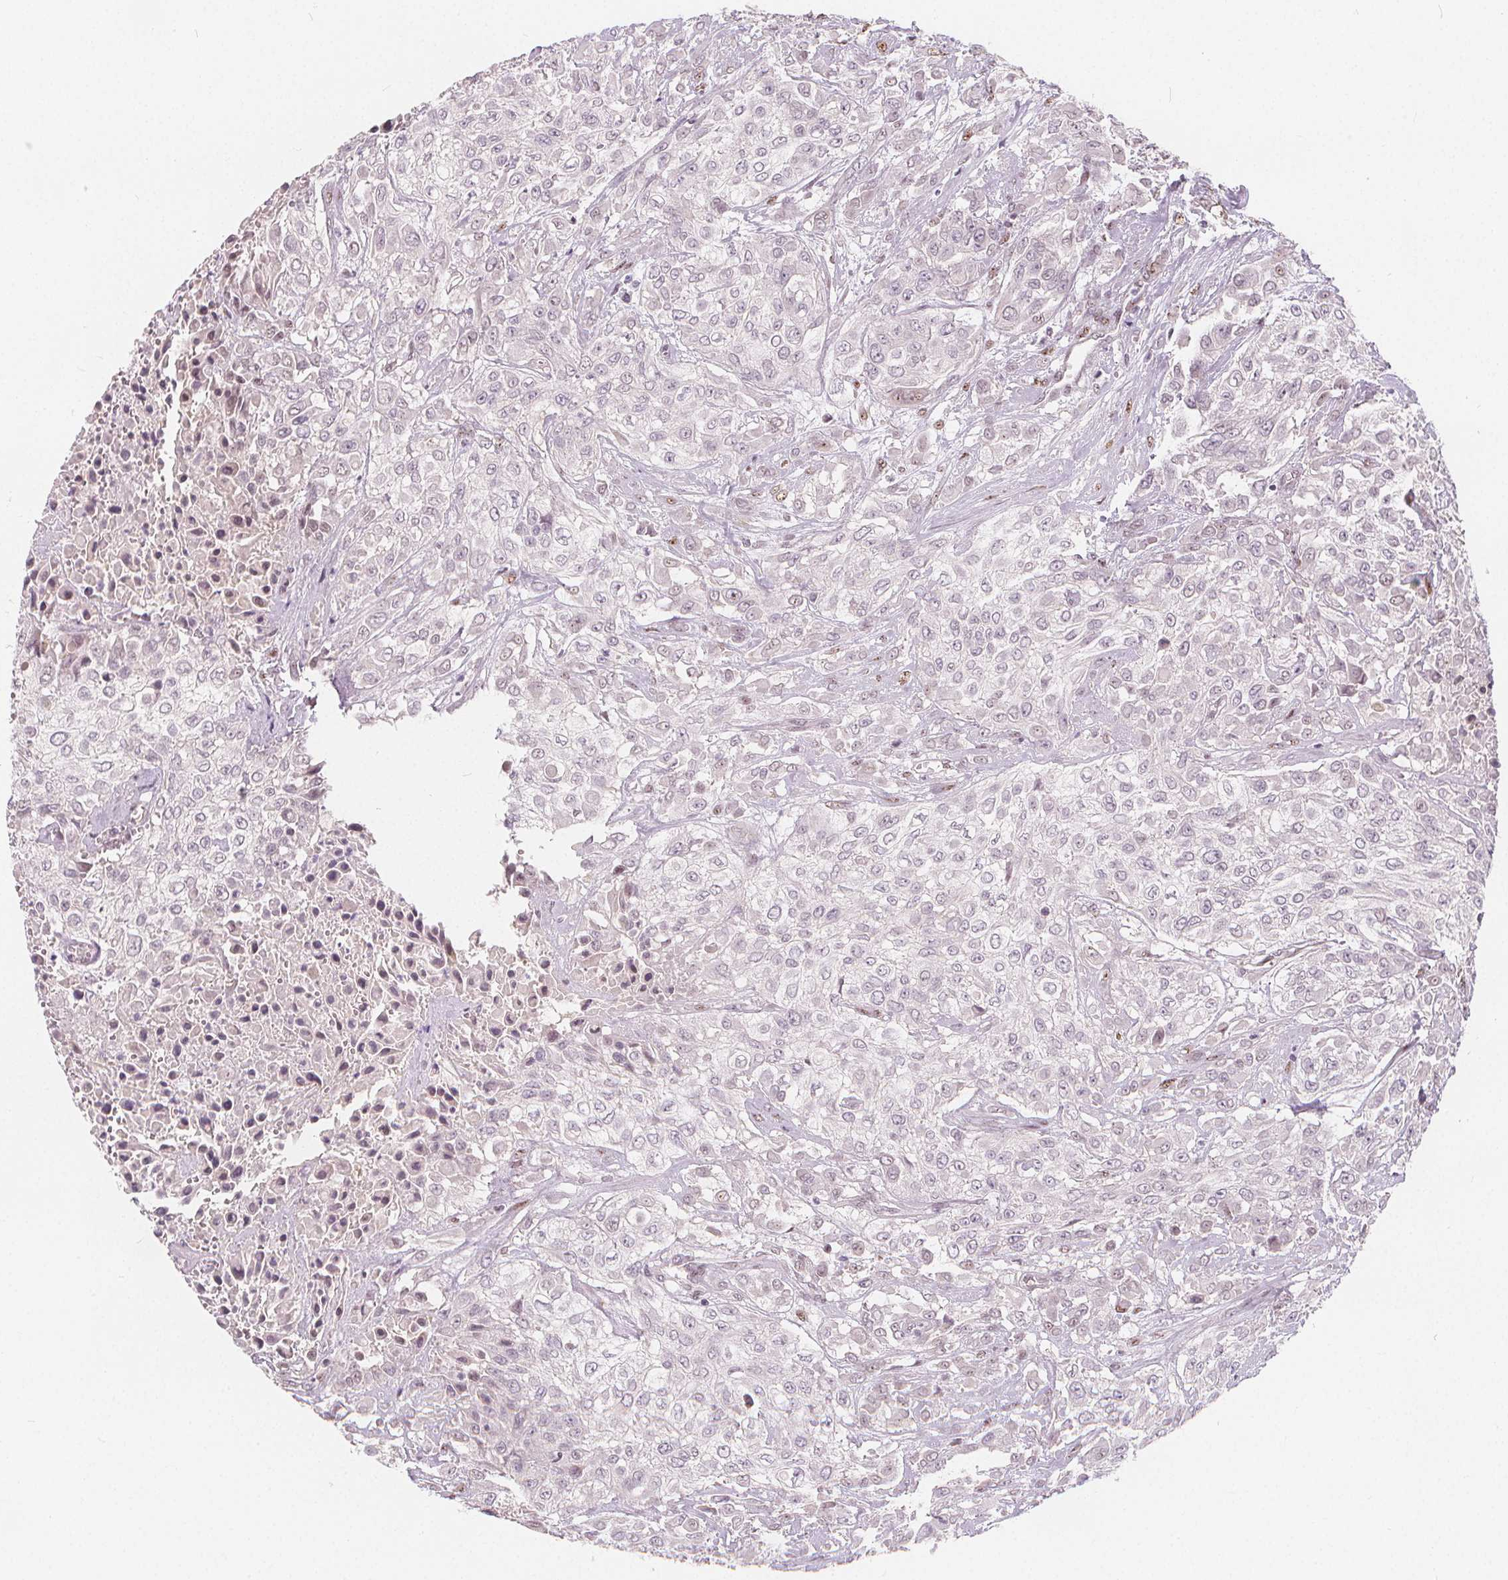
{"staining": {"intensity": "negative", "quantity": "none", "location": "none"}, "tissue": "urothelial cancer", "cell_type": "Tumor cells", "image_type": "cancer", "snomed": [{"axis": "morphology", "description": "Urothelial carcinoma, High grade"}, {"axis": "topography", "description": "Urinary bladder"}], "caption": "Urothelial cancer was stained to show a protein in brown. There is no significant staining in tumor cells.", "gene": "DRC3", "patient": {"sex": "male", "age": 57}}